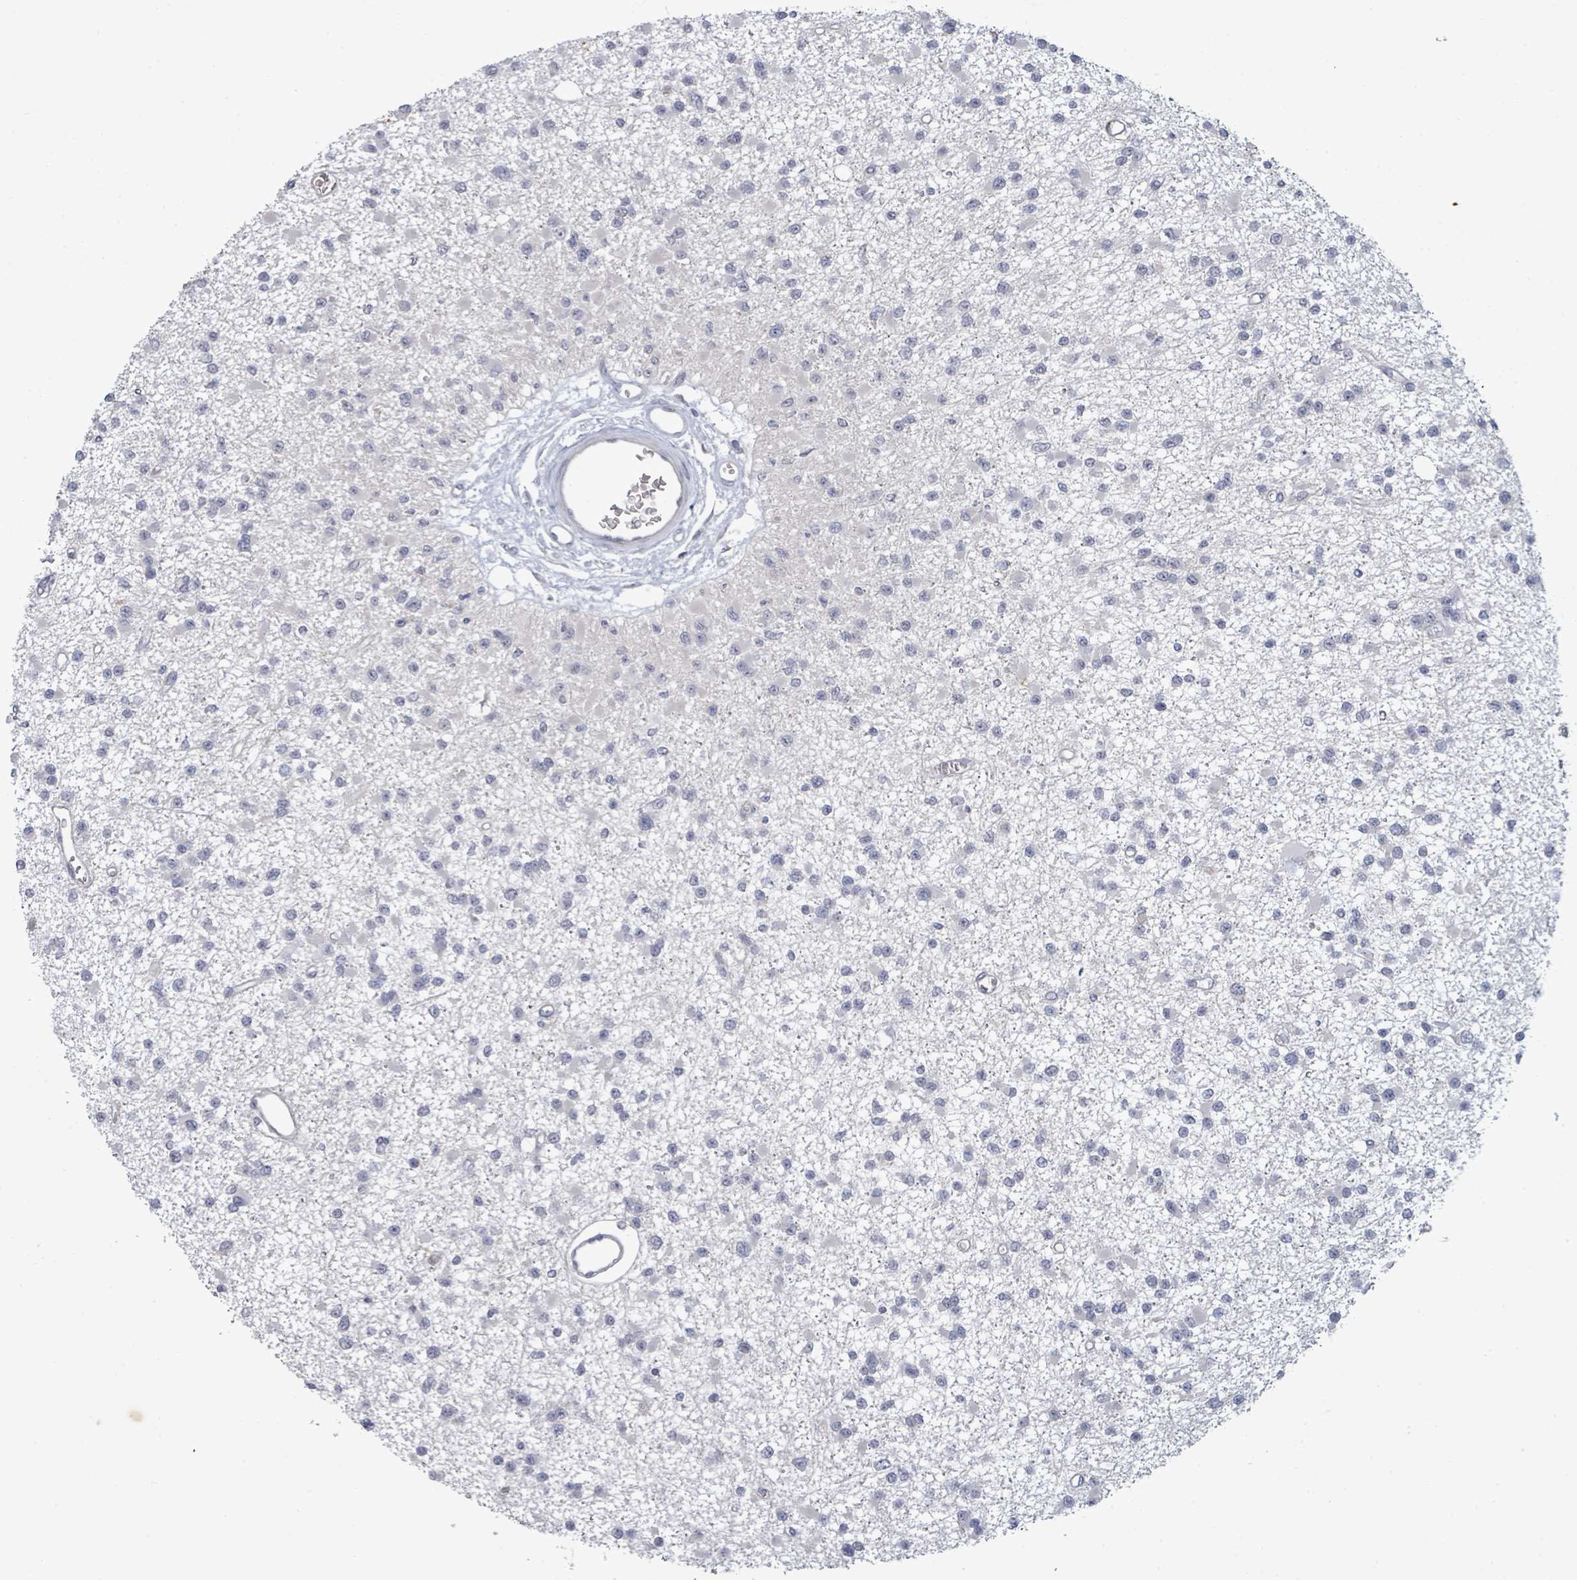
{"staining": {"intensity": "negative", "quantity": "none", "location": "none"}, "tissue": "glioma", "cell_type": "Tumor cells", "image_type": "cancer", "snomed": [{"axis": "morphology", "description": "Glioma, malignant, Low grade"}, {"axis": "topography", "description": "Brain"}], "caption": "The micrograph exhibits no significant expression in tumor cells of malignant glioma (low-grade). Nuclei are stained in blue.", "gene": "ASB12", "patient": {"sex": "female", "age": 22}}